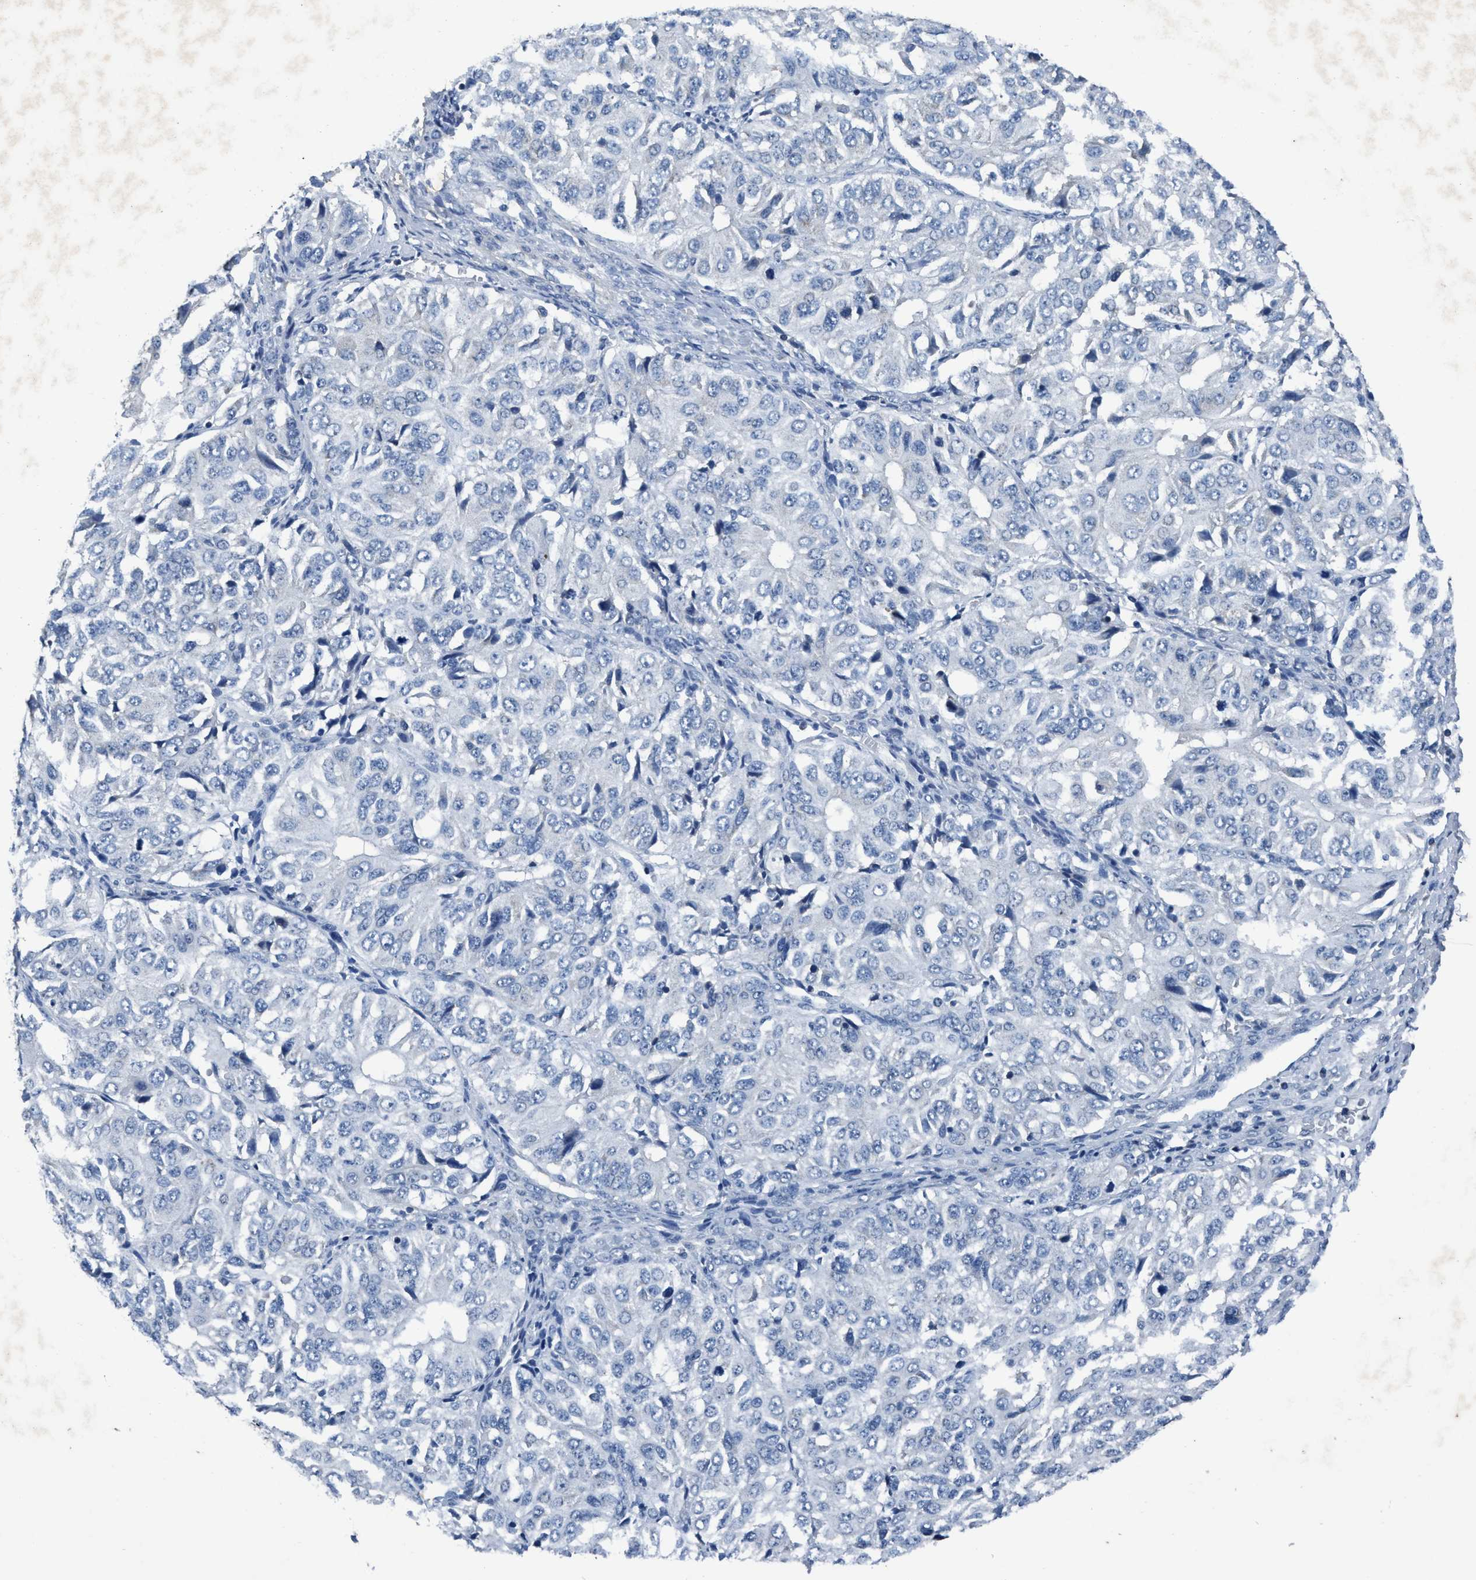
{"staining": {"intensity": "negative", "quantity": "none", "location": "none"}, "tissue": "ovarian cancer", "cell_type": "Tumor cells", "image_type": "cancer", "snomed": [{"axis": "morphology", "description": "Carcinoma, endometroid"}, {"axis": "topography", "description": "Ovary"}], "caption": "Photomicrograph shows no protein staining in tumor cells of endometroid carcinoma (ovarian) tissue.", "gene": "ANKFN1", "patient": {"sex": "female", "age": 51}}